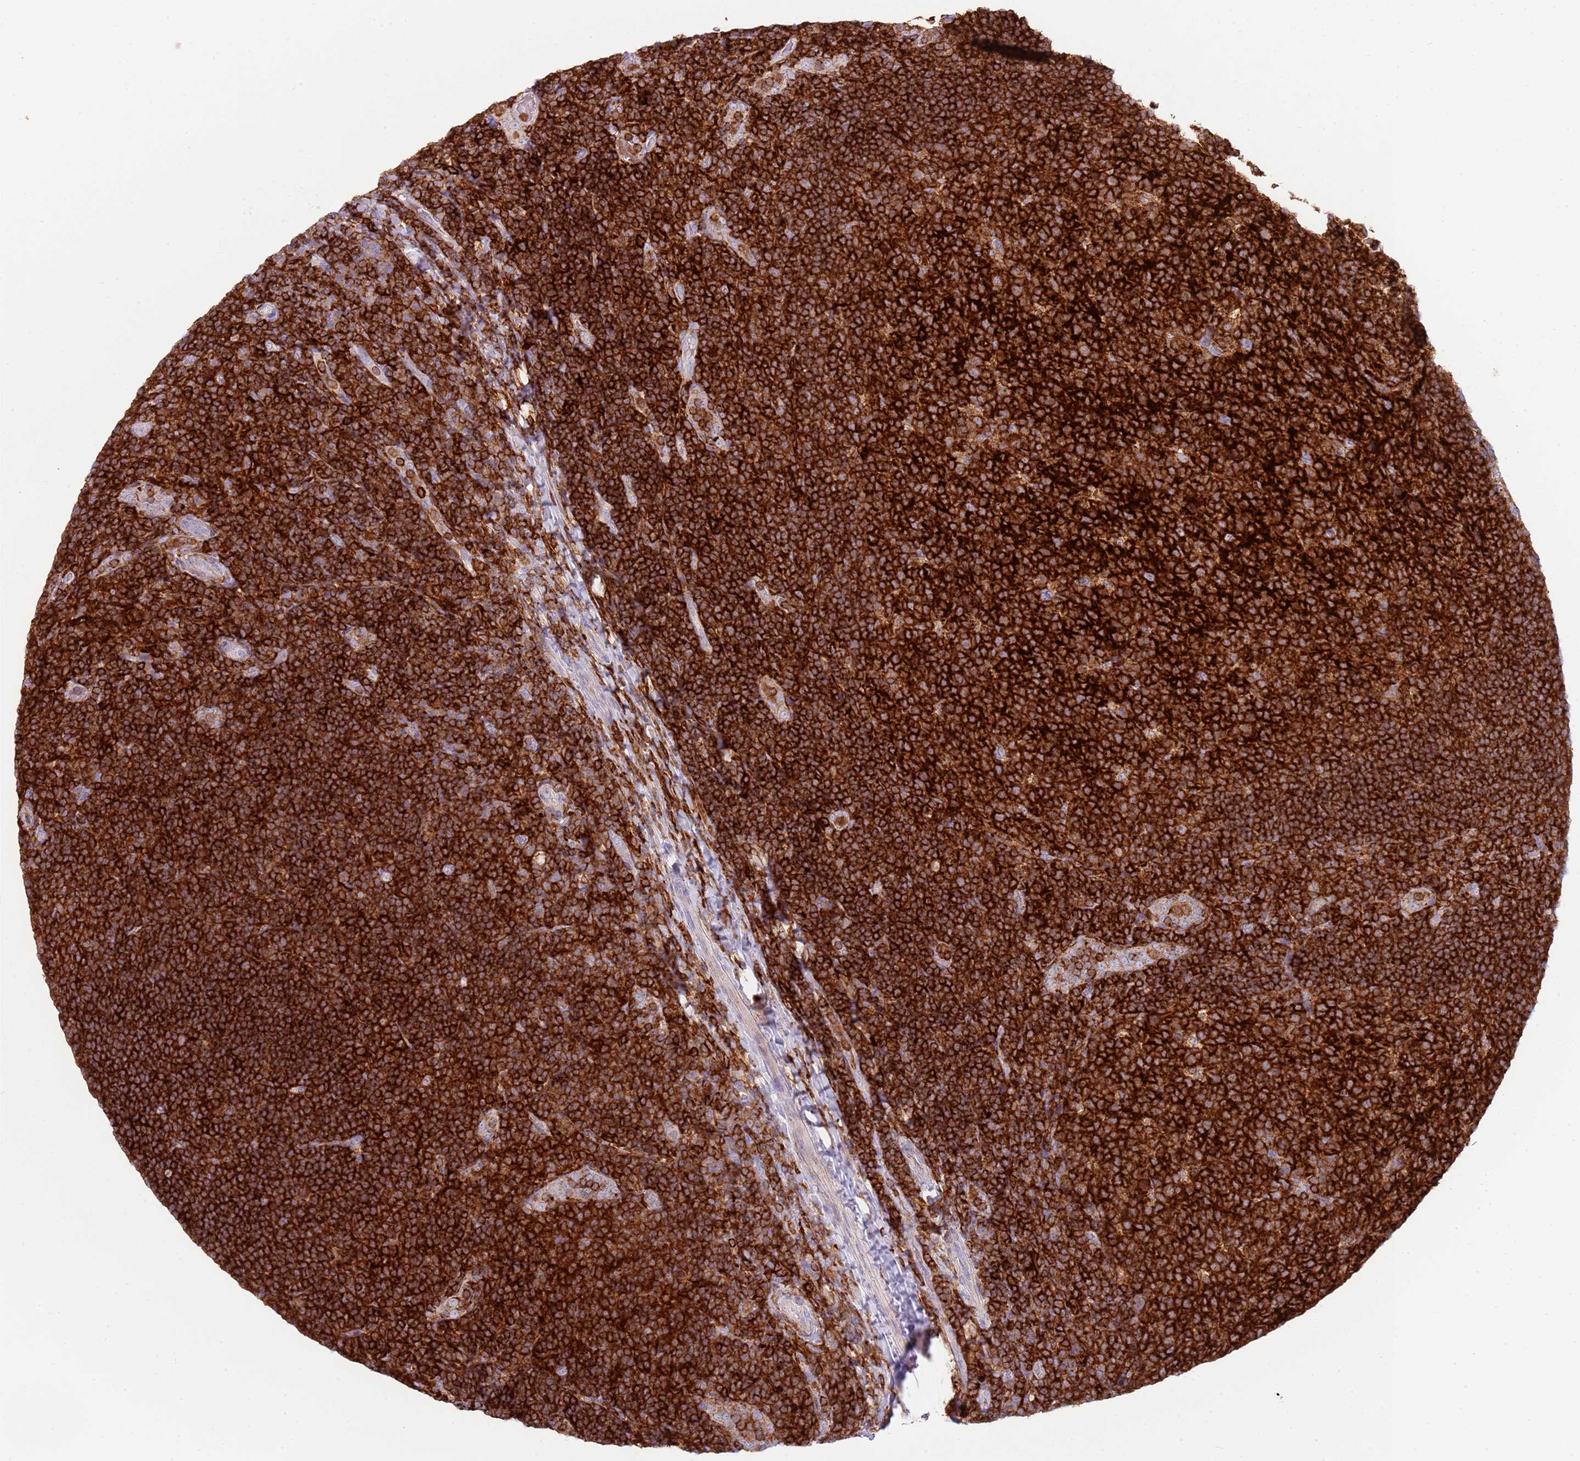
{"staining": {"intensity": "strong", "quantity": ">75%", "location": "cytoplasmic/membranous"}, "tissue": "tonsil", "cell_type": "Germinal center cells", "image_type": "normal", "snomed": [{"axis": "morphology", "description": "Normal tissue, NOS"}, {"axis": "topography", "description": "Tonsil"}], "caption": "Immunohistochemical staining of benign tonsil demonstrates strong cytoplasmic/membranous protein positivity in approximately >75% of germinal center cells.", "gene": "TTPAL", "patient": {"sex": "female", "age": 10}}